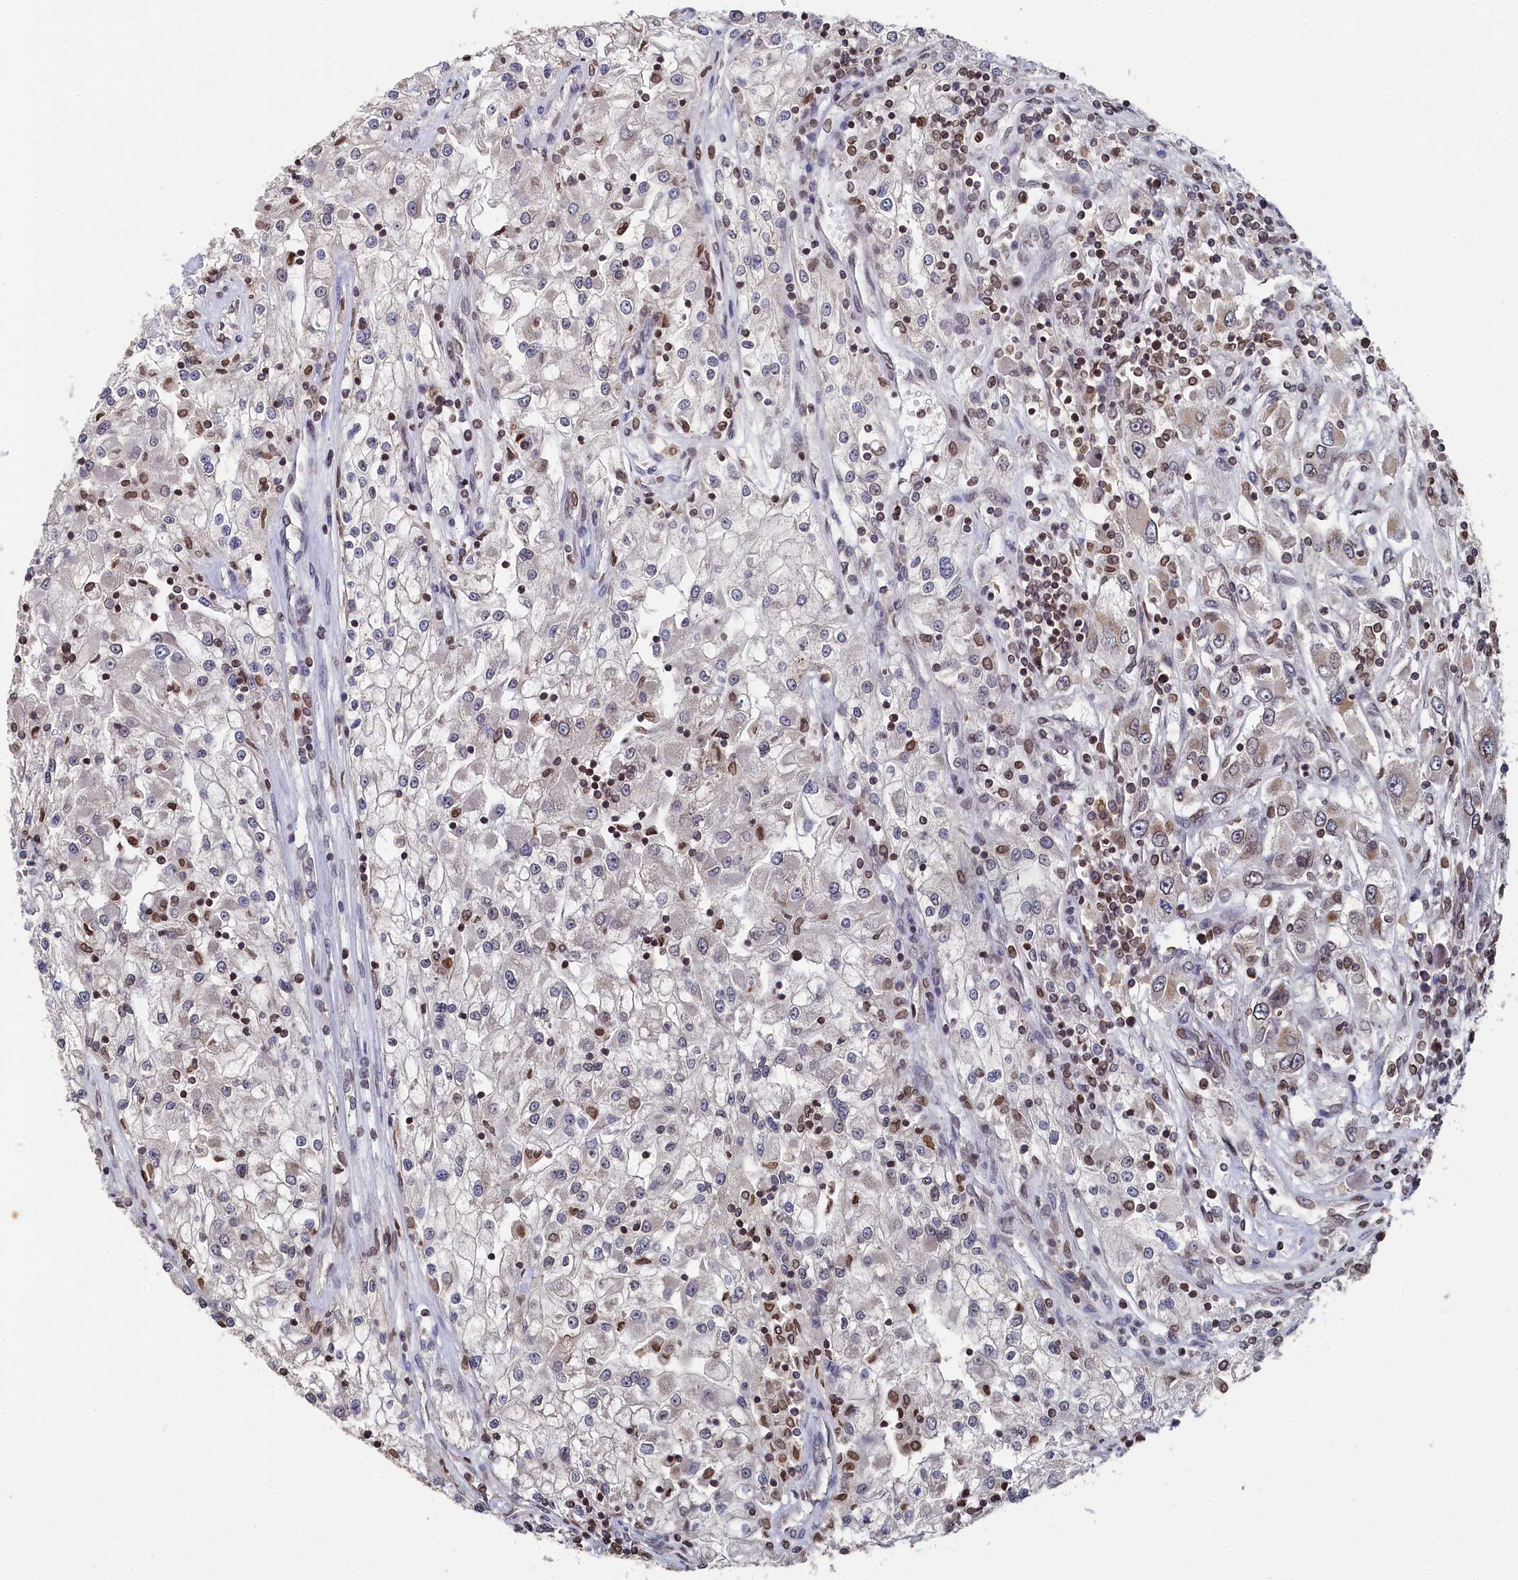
{"staining": {"intensity": "negative", "quantity": "none", "location": "none"}, "tissue": "renal cancer", "cell_type": "Tumor cells", "image_type": "cancer", "snomed": [{"axis": "morphology", "description": "Adenocarcinoma, NOS"}, {"axis": "topography", "description": "Kidney"}], "caption": "A photomicrograph of renal cancer (adenocarcinoma) stained for a protein reveals no brown staining in tumor cells.", "gene": "ANKEF1", "patient": {"sex": "female", "age": 52}}